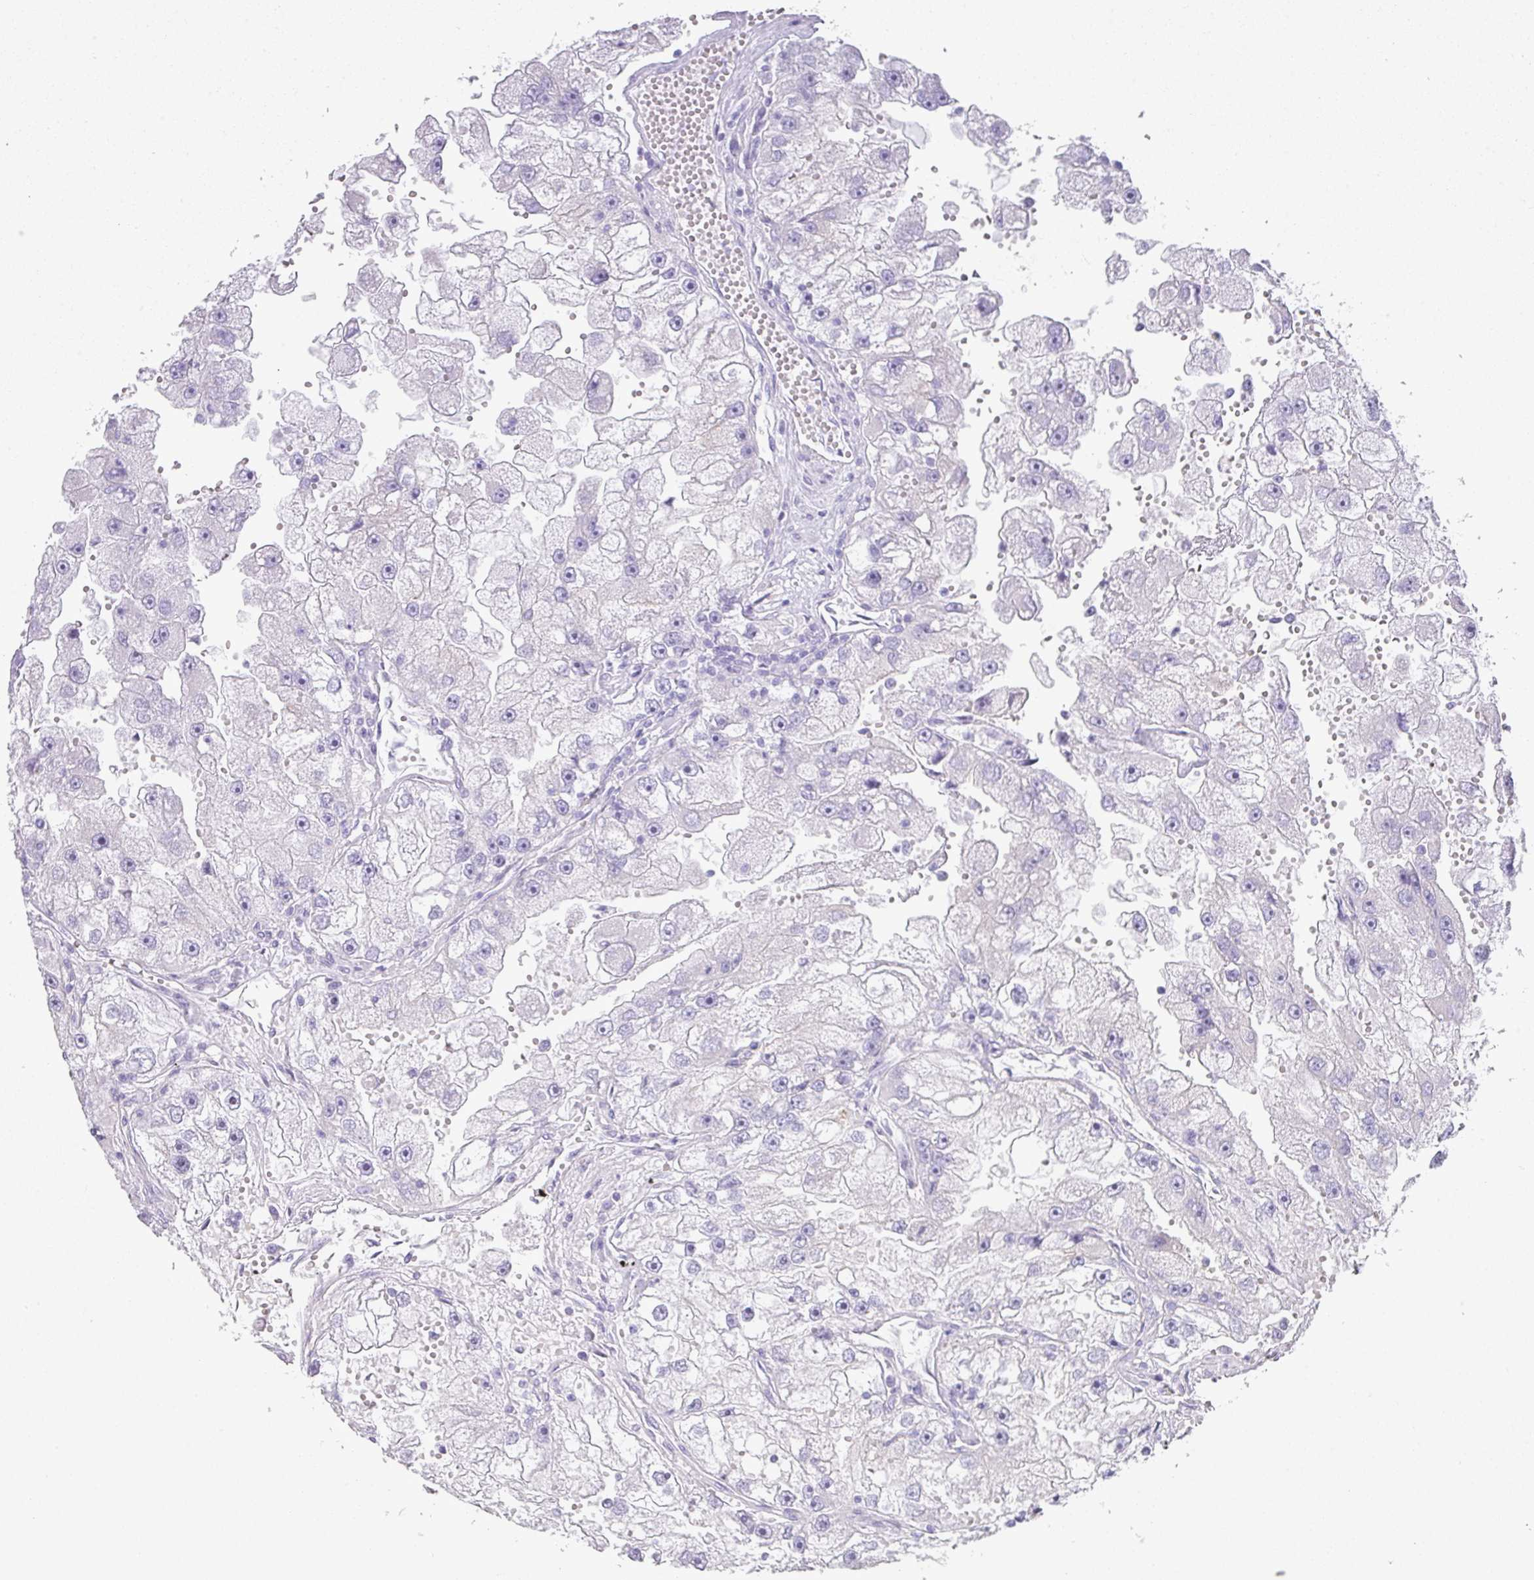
{"staining": {"intensity": "negative", "quantity": "none", "location": "none"}, "tissue": "renal cancer", "cell_type": "Tumor cells", "image_type": "cancer", "snomed": [{"axis": "morphology", "description": "Adenocarcinoma, NOS"}, {"axis": "topography", "description": "Kidney"}], "caption": "A histopathology image of renal cancer (adenocarcinoma) stained for a protein shows no brown staining in tumor cells.", "gene": "GLI4", "patient": {"sex": "male", "age": 63}}